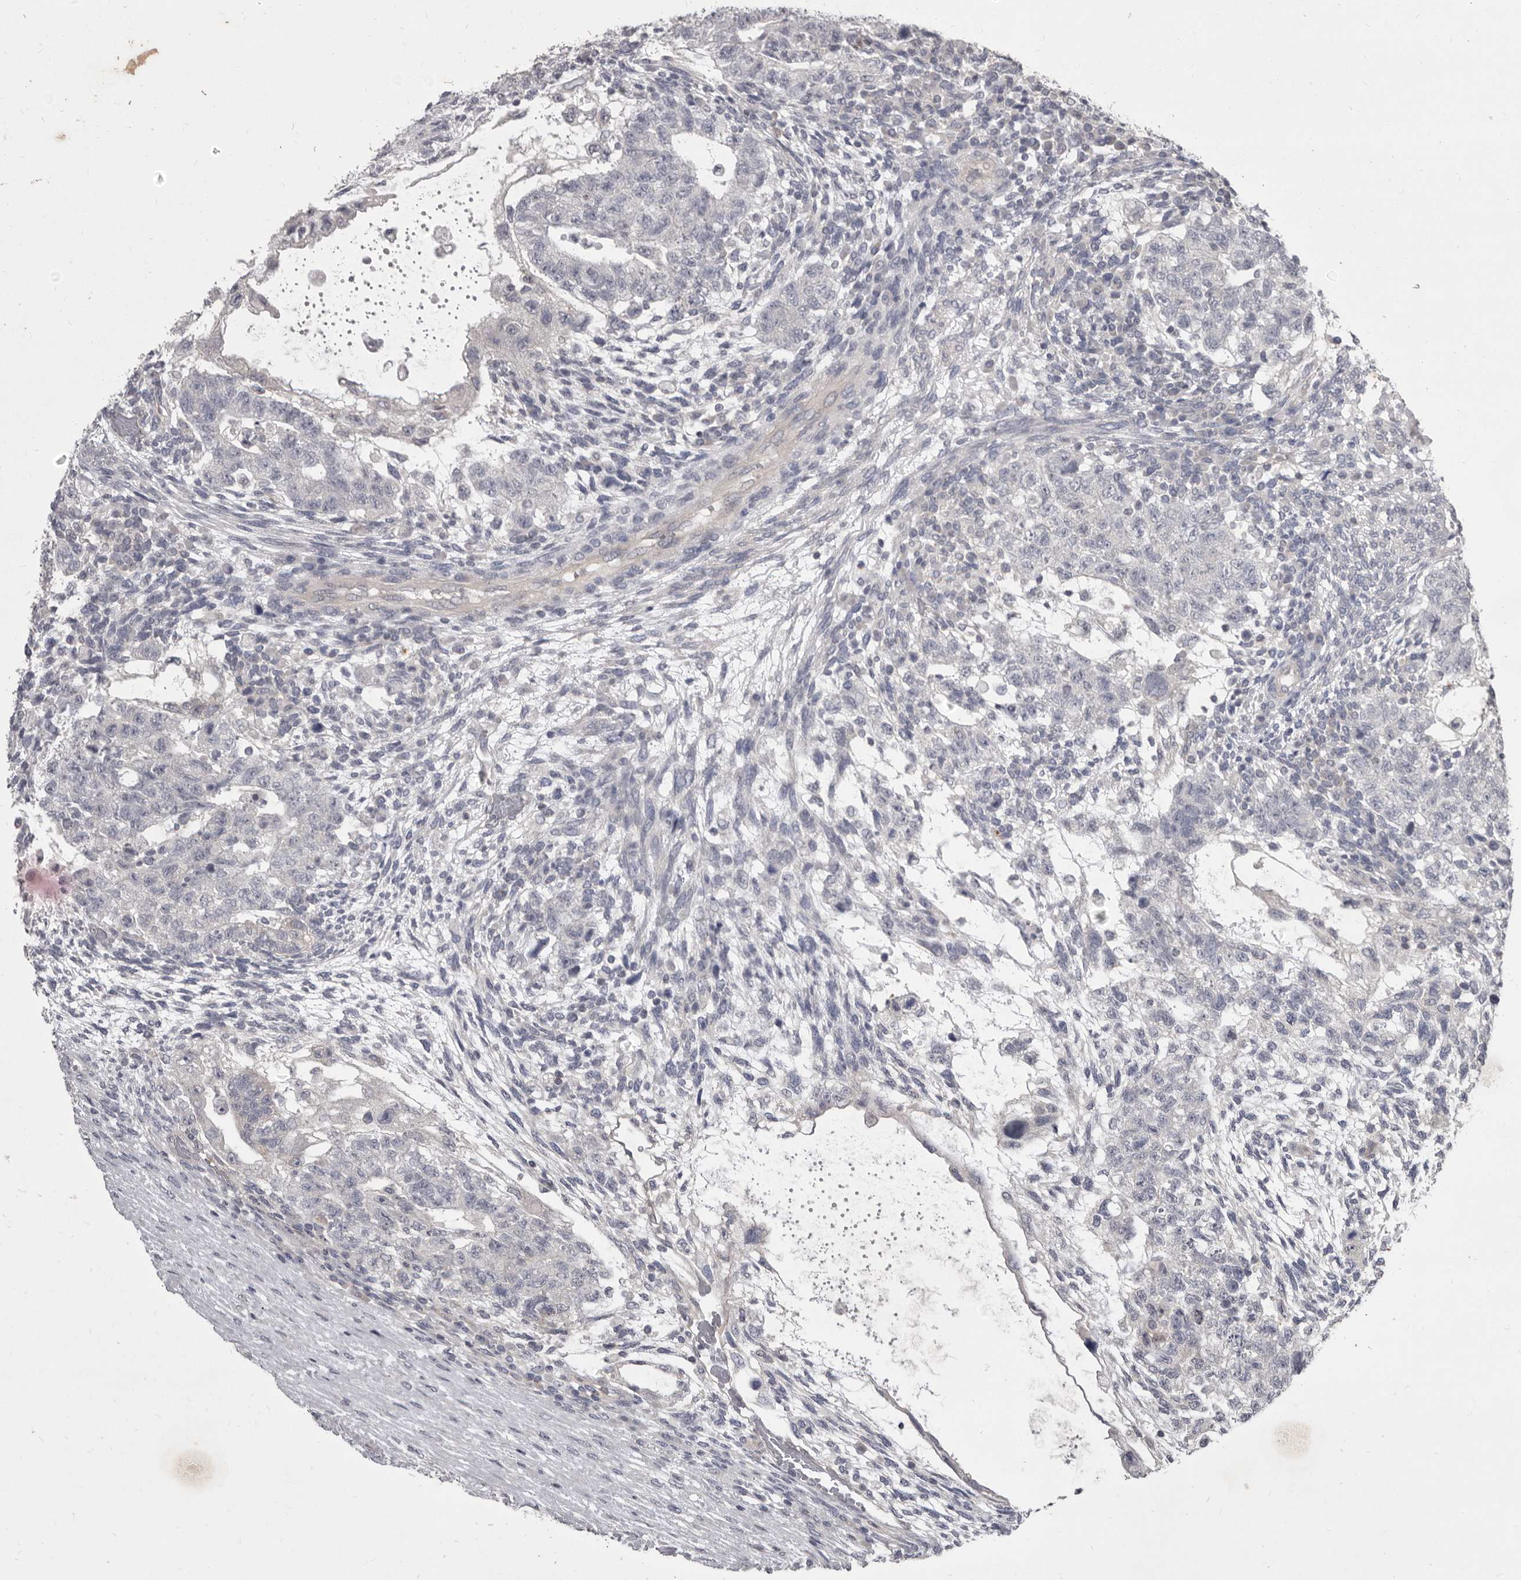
{"staining": {"intensity": "negative", "quantity": "none", "location": "none"}, "tissue": "testis cancer", "cell_type": "Tumor cells", "image_type": "cancer", "snomed": [{"axis": "morphology", "description": "Normal tissue, NOS"}, {"axis": "morphology", "description": "Carcinoma, Embryonal, NOS"}, {"axis": "topography", "description": "Testis"}], "caption": "Tumor cells are negative for brown protein staining in testis embryonal carcinoma. (DAB (3,3'-diaminobenzidine) immunohistochemistry, high magnification).", "gene": "GSK3B", "patient": {"sex": "male", "age": 36}}